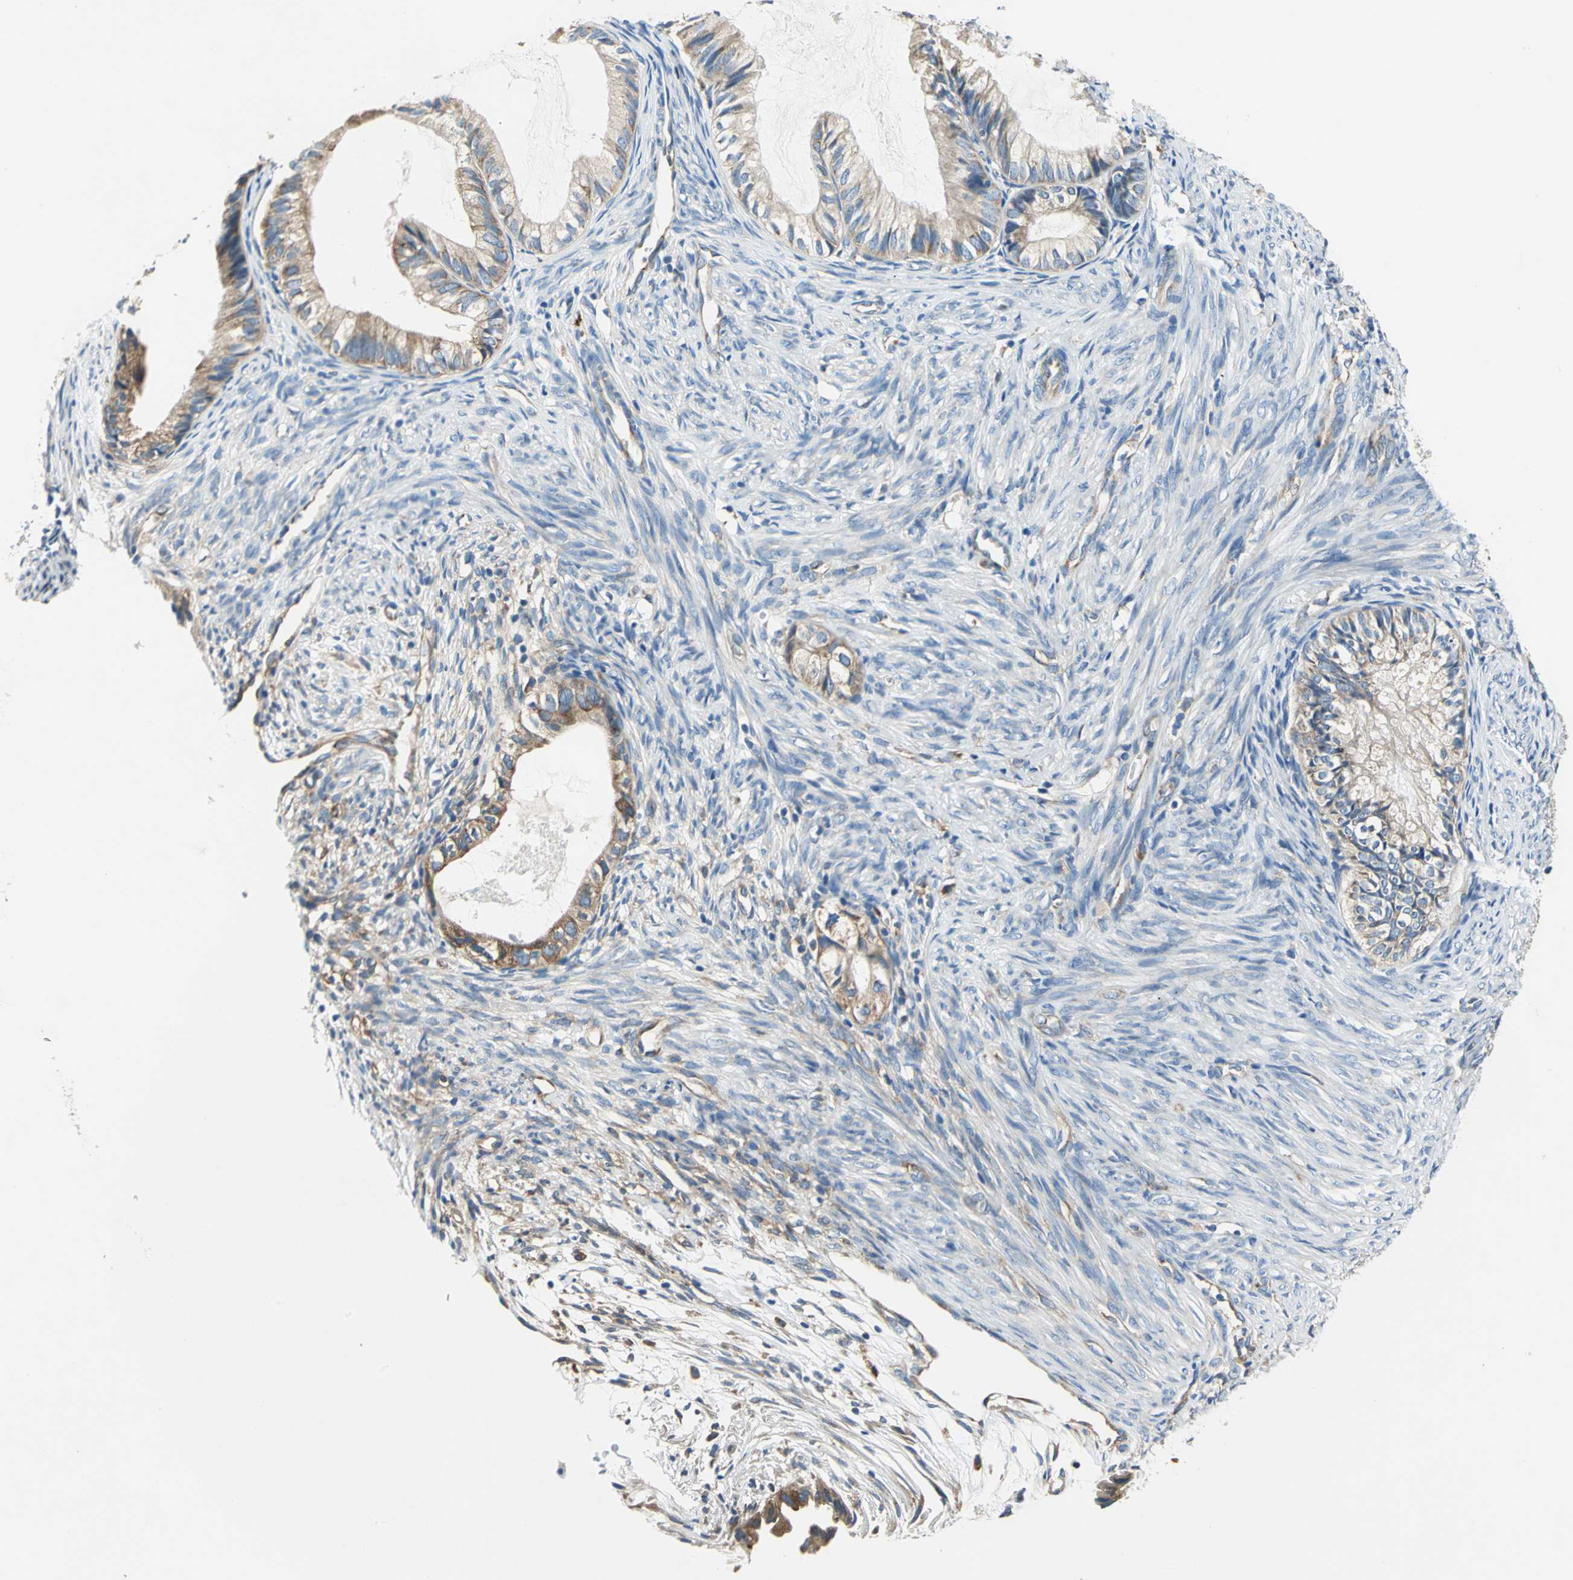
{"staining": {"intensity": "moderate", "quantity": ">75%", "location": "cytoplasmic/membranous"}, "tissue": "cervical cancer", "cell_type": "Tumor cells", "image_type": "cancer", "snomed": [{"axis": "morphology", "description": "Normal tissue, NOS"}, {"axis": "morphology", "description": "Adenocarcinoma, NOS"}, {"axis": "topography", "description": "Cervix"}, {"axis": "topography", "description": "Endometrium"}], "caption": "Moderate cytoplasmic/membranous protein positivity is present in about >75% of tumor cells in cervical adenocarcinoma. The protein of interest is stained brown, and the nuclei are stained in blue (DAB IHC with brightfield microscopy, high magnification).", "gene": "TRIM25", "patient": {"sex": "female", "age": 86}}